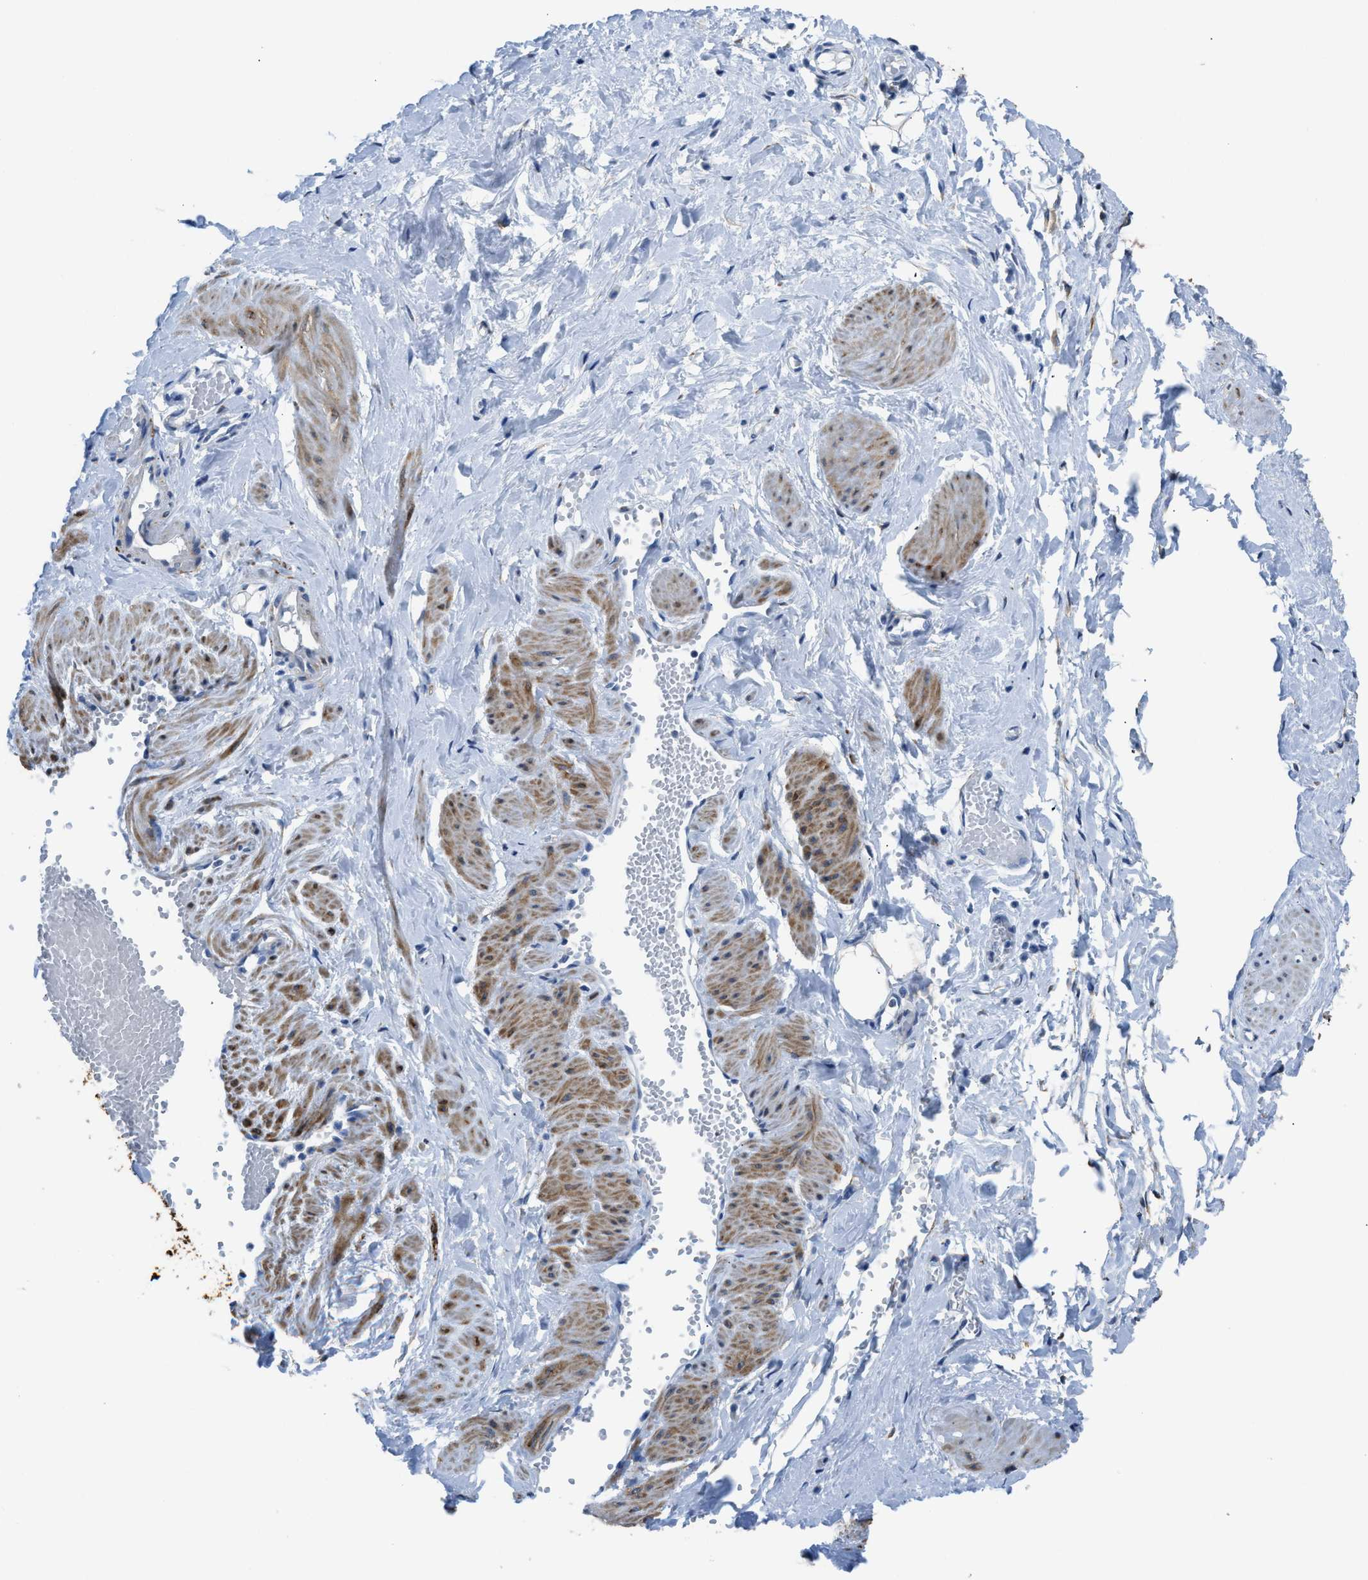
{"staining": {"intensity": "negative", "quantity": "none", "location": "none"}, "tissue": "adipose tissue", "cell_type": "Adipocytes", "image_type": "normal", "snomed": [{"axis": "morphology", "description": "Normal tissue, NOS"}, {"axis": "topography", "description": "Soft tissue"}, {"axis": "topography", "description": "Vascular tissue"}], "caption": "Image shows no protein expression in adipocytes of benign adipose tissue. (Stains: DAB immunohistochemistry with hematoxylin counter stain, Microscopy: brightfield microscopy at high magnification).", "gene": "ZSWIM5", "patient": {"sex": "female", "age": 35}}